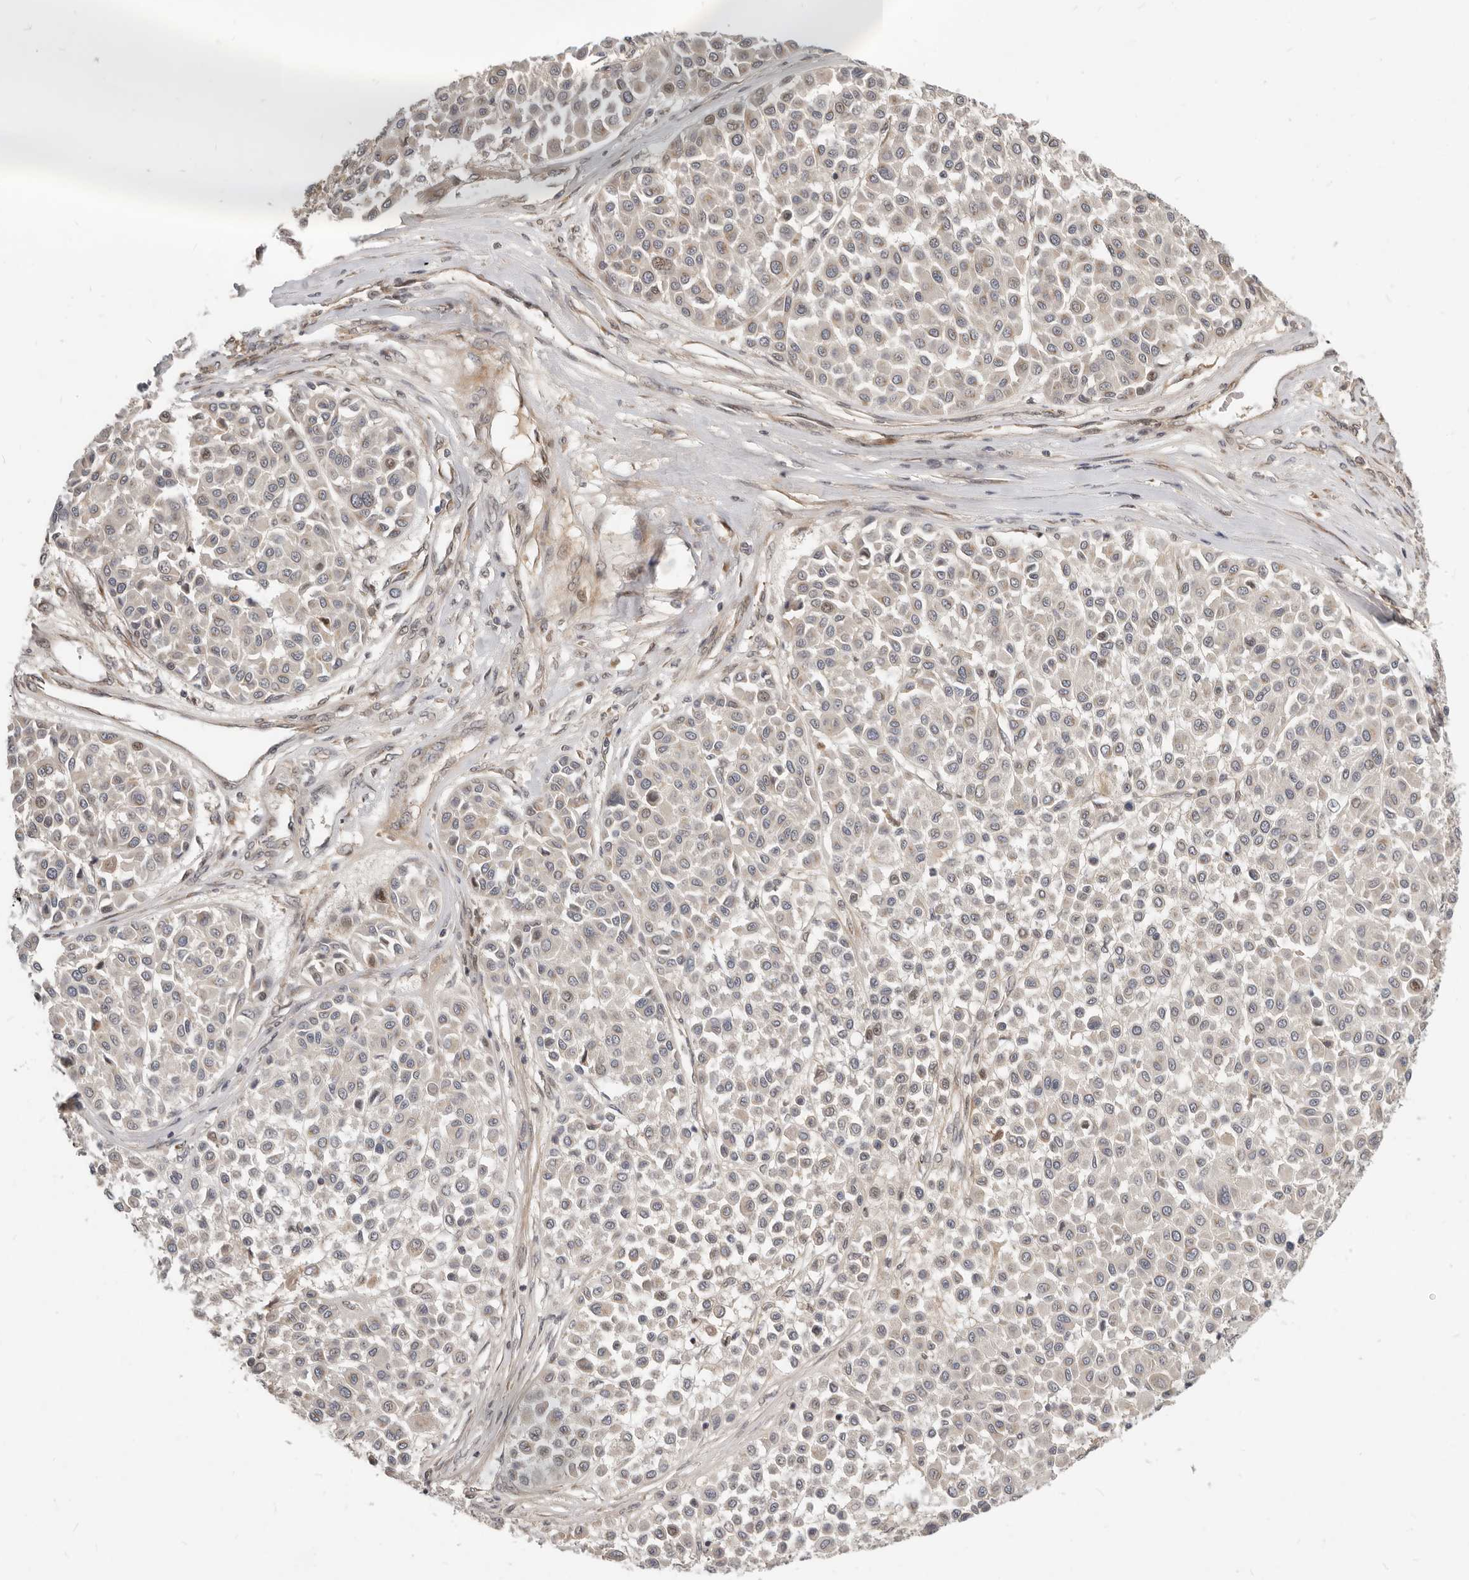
{"staining": {"intensity": "negative", "quantity": "none", "location": "none"}, "tissue": "melanoma", "cell_type": "Tumor cells", "image_type": "cancer", "snomed": [{"axis": "morphology", "description": "Malignant melanoma, Metastatic site"}, {"axis": "topography", "description": "Soft tissue"}], "caption": "Melanoma was stained to show a protein in brown. There is no significant positivity in tumor cells.", "gene": "NPY4R", "patient": {"sex": "male", "age": 41}}